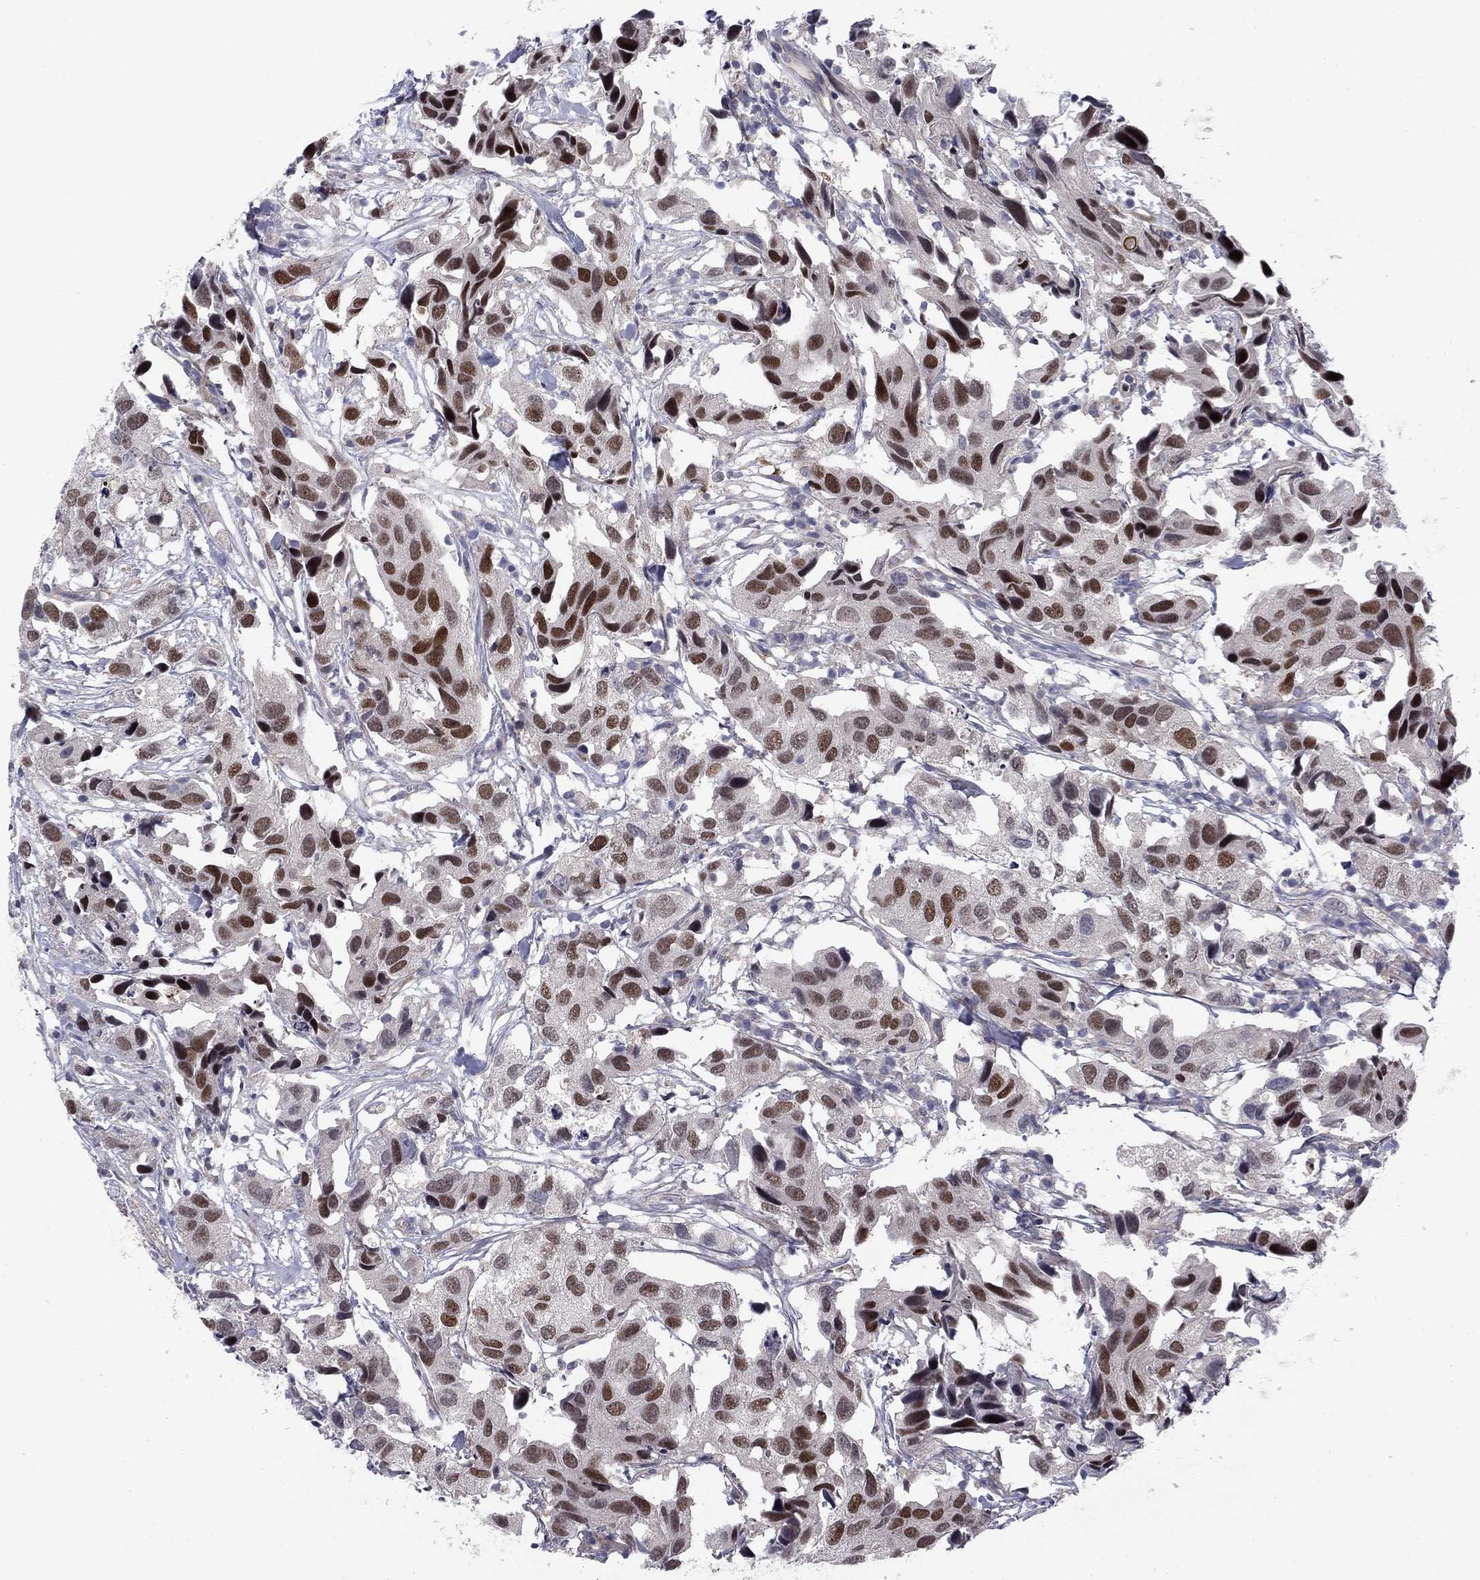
{"staining": {"intensity": "strong", "quantity": "25%-75%", "location": "nuclear"}, "tissue": "urothelial cancer", "cell_type": "Tumor cells", "image_type": "cancer", "snomed": [{"axis": "morphology", "description": "Urothelial carcinoma, High grade"}, {"axis": "topography", "description": "Urinary bladder"}], "caption": "Immunohistochemical staining of human high-grade urothelial carcinoma reveals strong nuclear protein positivity in about 25%-75% of tumor cells. Immunohistochemistry (ihc) stains the protein in brown and the nuclei are stained blue.", "gene": "BCL11A", "patient": {"sex": "male", "age": 79}}